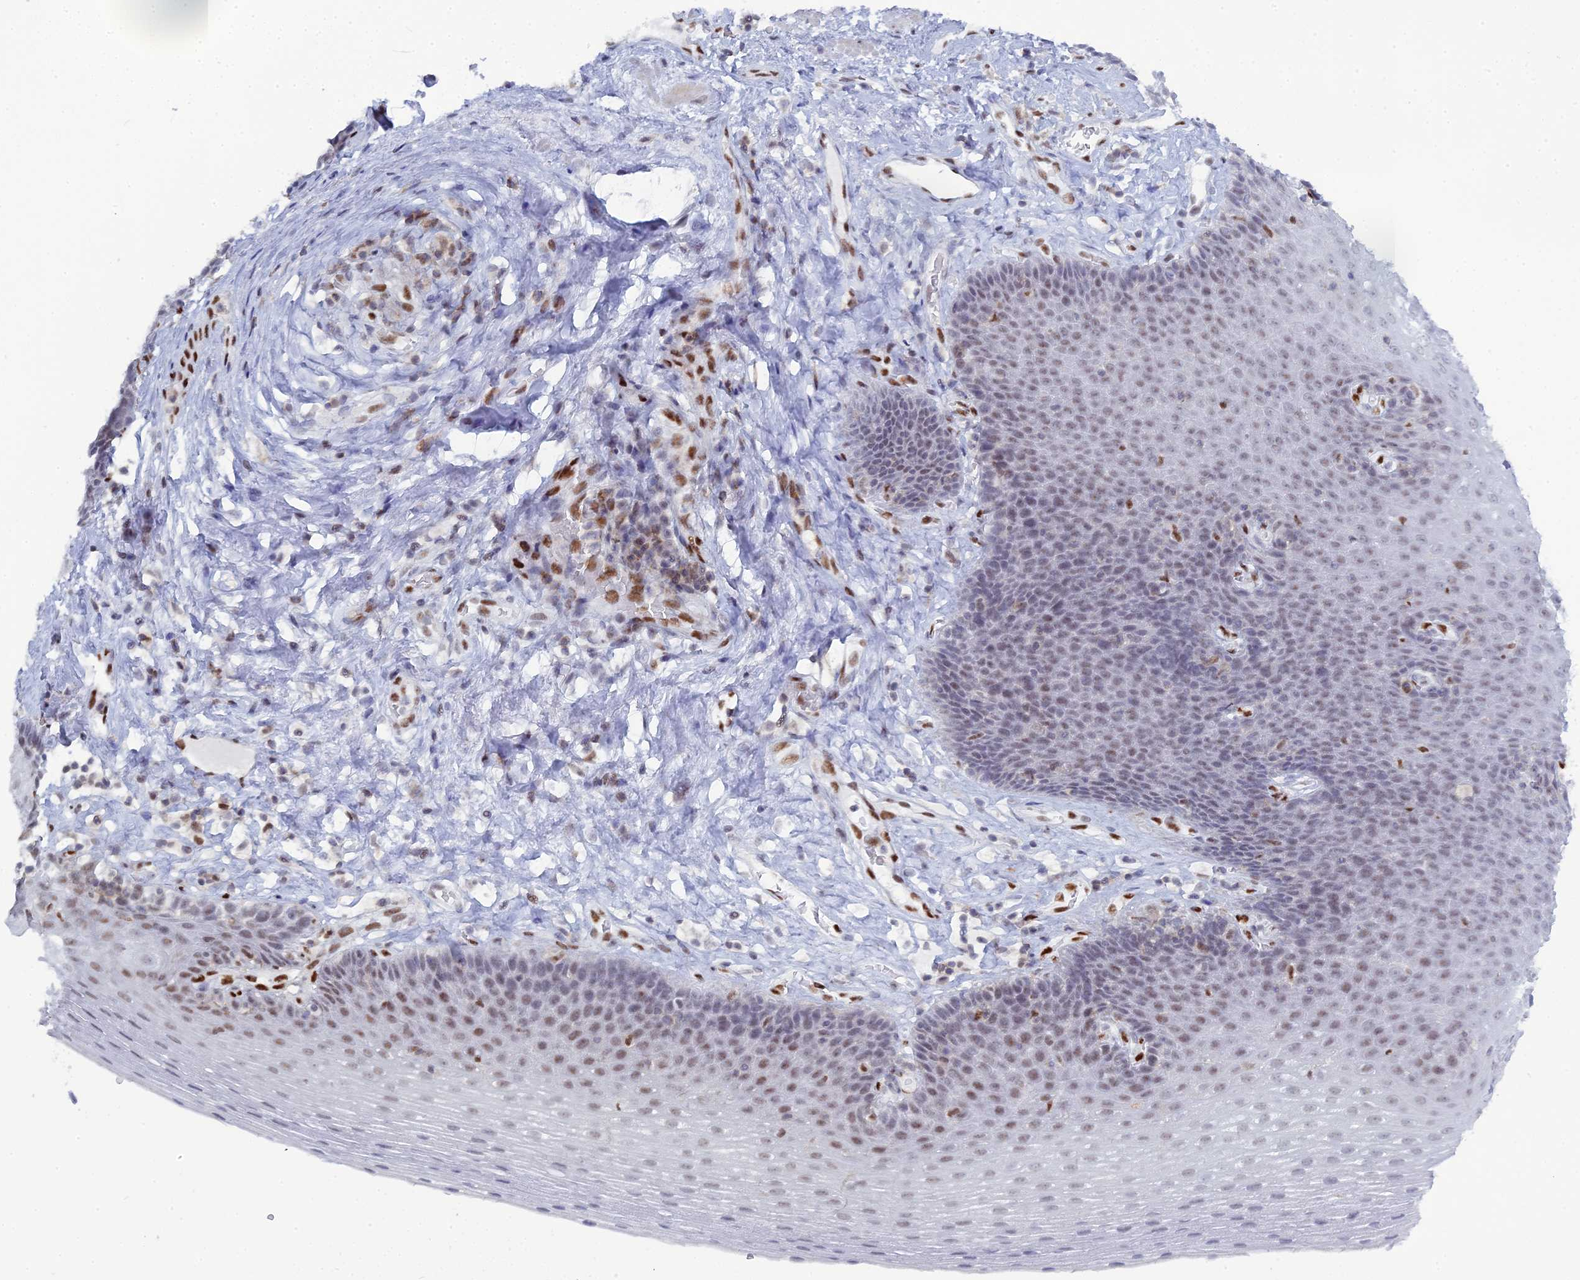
{"staining": {"intensity": "moderate", "quantity": "<25%", "location": "nuclear"}, "tissue": "esophagus", "cell_type": "Squamous epithelial cells", "image_type": "normal", "snomed": [{"axis": "morphology", "description": "Normal tissue, NOS"}, {"axis": "topography", "description": "Esophagus"}], "caption": "A photomicrograph showing moderate nuclear staining in about <25% of squamous epithelial cells in normal esophagus, as visualized by brown immunohistochemical staining.", "gene": "NOL4L", "patient": {"sex": "female", "age": 66}}